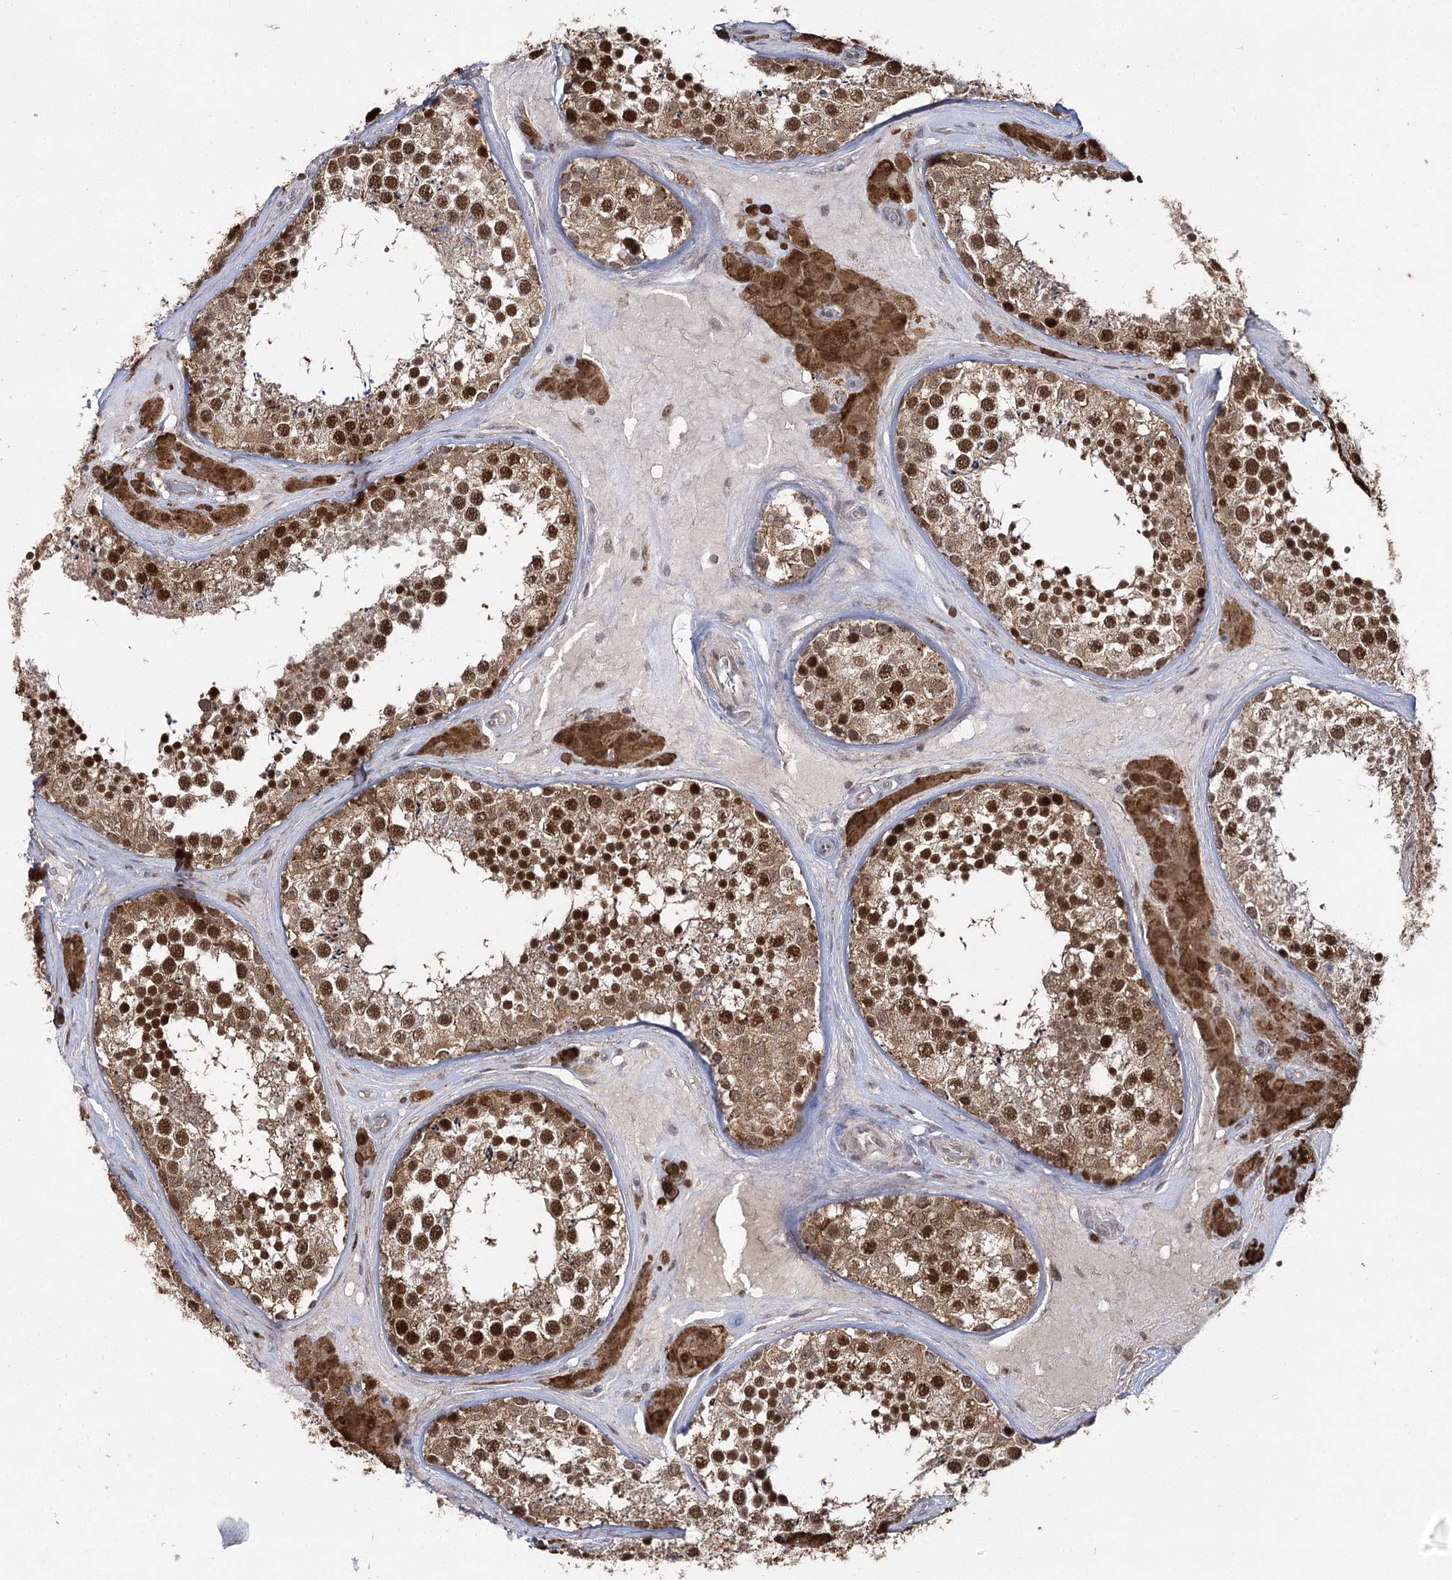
{"staining": {"intensity": "strong", "quantity": ">75%", "location": "cytoplasmic/membranous,nuclear"}, "tissue": "testis", "cell_type": "Cells in seminiferous ducts", "image_type": "normal", "snomed": [{"axis": "morphology", "description": "Normal tissue, NOS"}, {"axis": "topography", "description": "Testis"}], "caption": "Immunohistochemistry (IHC) (DAB) staining of benign testis reveals strong cytoplasmic/membranous,nuclear protein expression in about >75% of cells in seminiferous ducts.", "gene": "SLC4A1AP", "patient": {"sex": "male", "age": 46}}